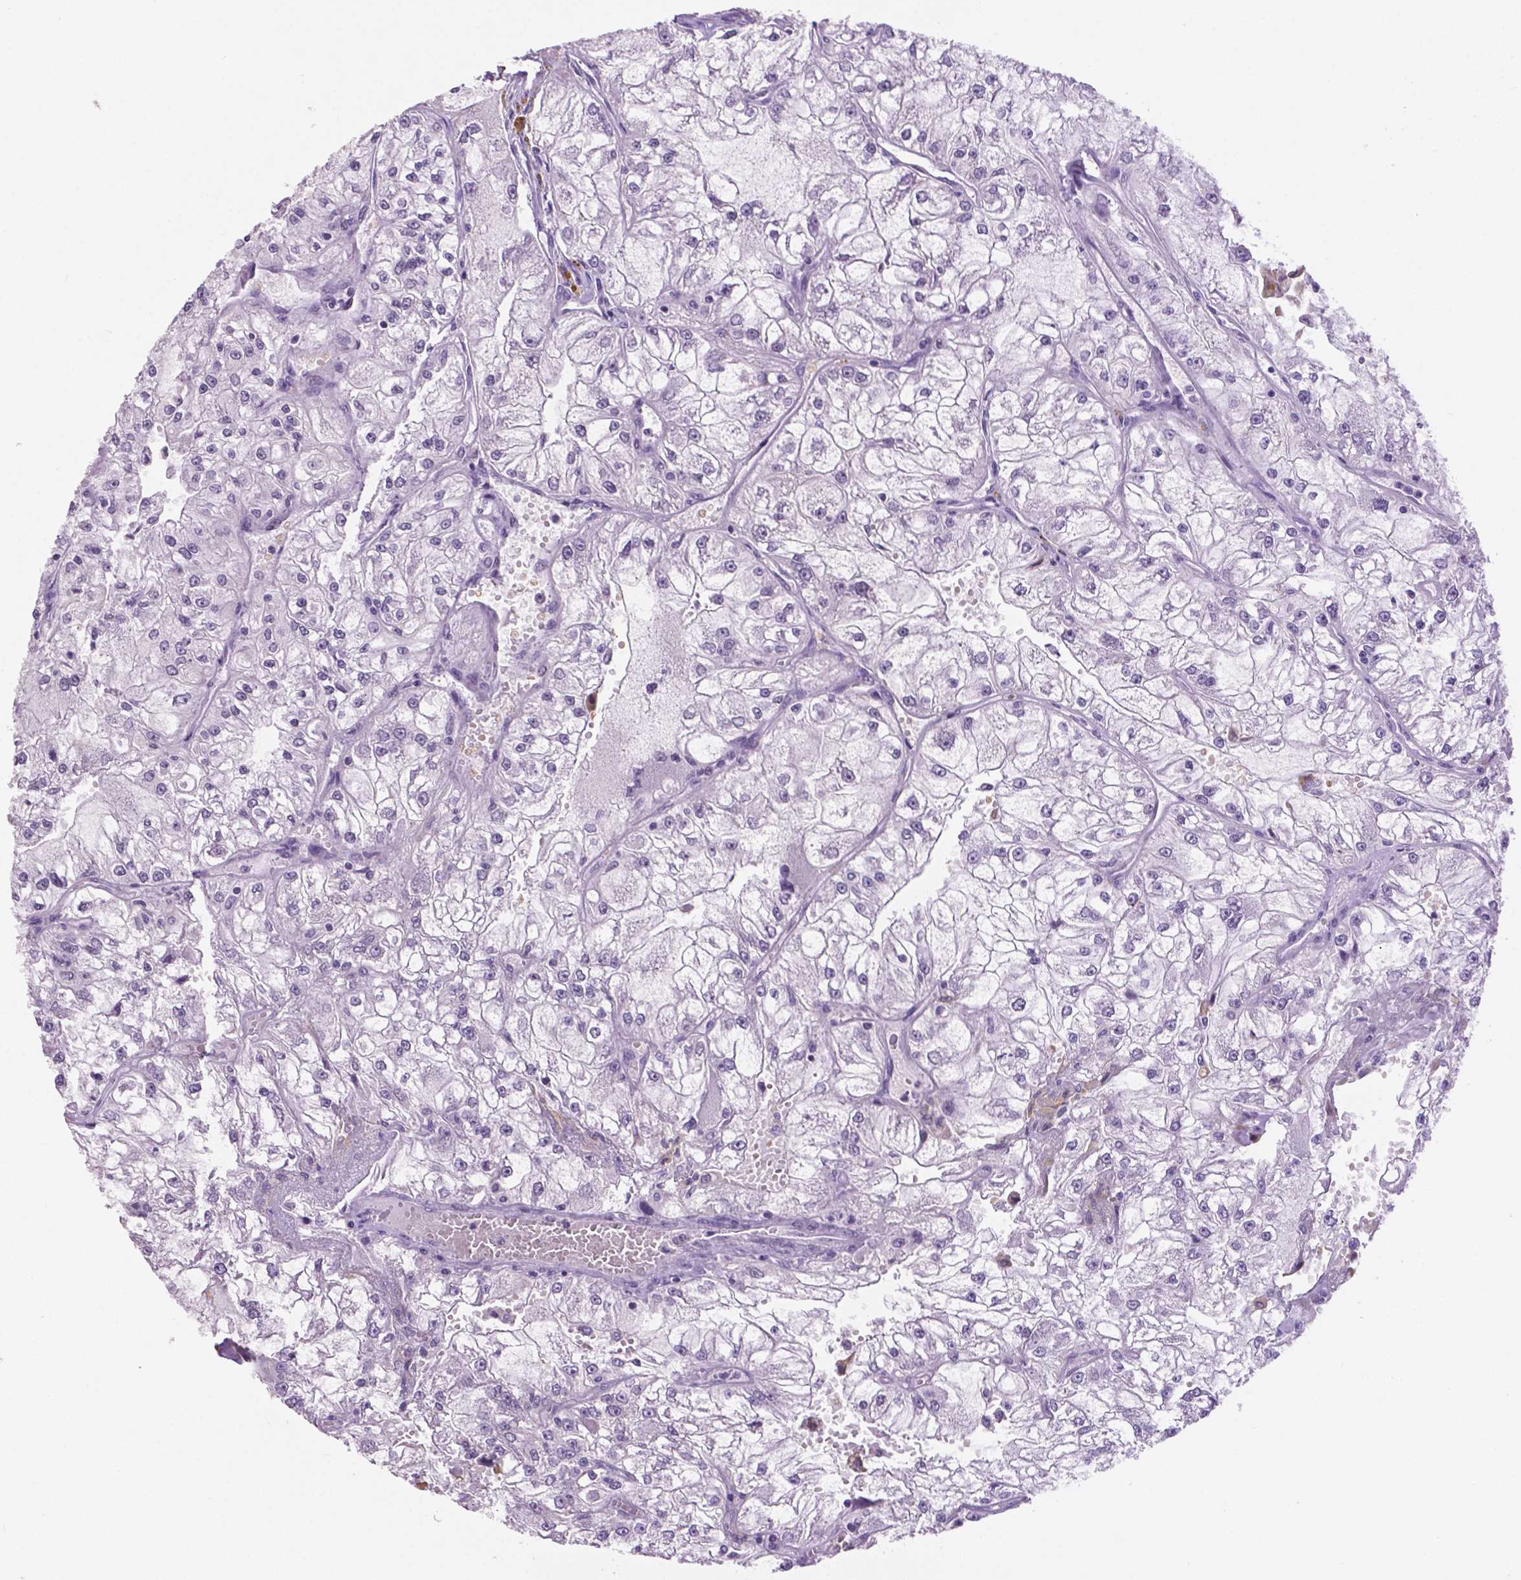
{"staining": {"intensity": "negative", "quantity": "none", "location": "none"}, "tissue": "renal cancer", "cell_type": "Tumor cells", "image_type": "cancer", "snomed": [{"axis": "morphology", "description": "Adenocarcinoma, NOS"}, {"axis": "topography", "description": "Kidney"}], "caption": "High magnification brightfield microscopy of renal cancer stained with DAB (brown) and counterstained with hematoxylin (blue): tumor cells show no significant expression.", "gene": "NCOR1", "patient": {"sex": "female", "age": 72}}